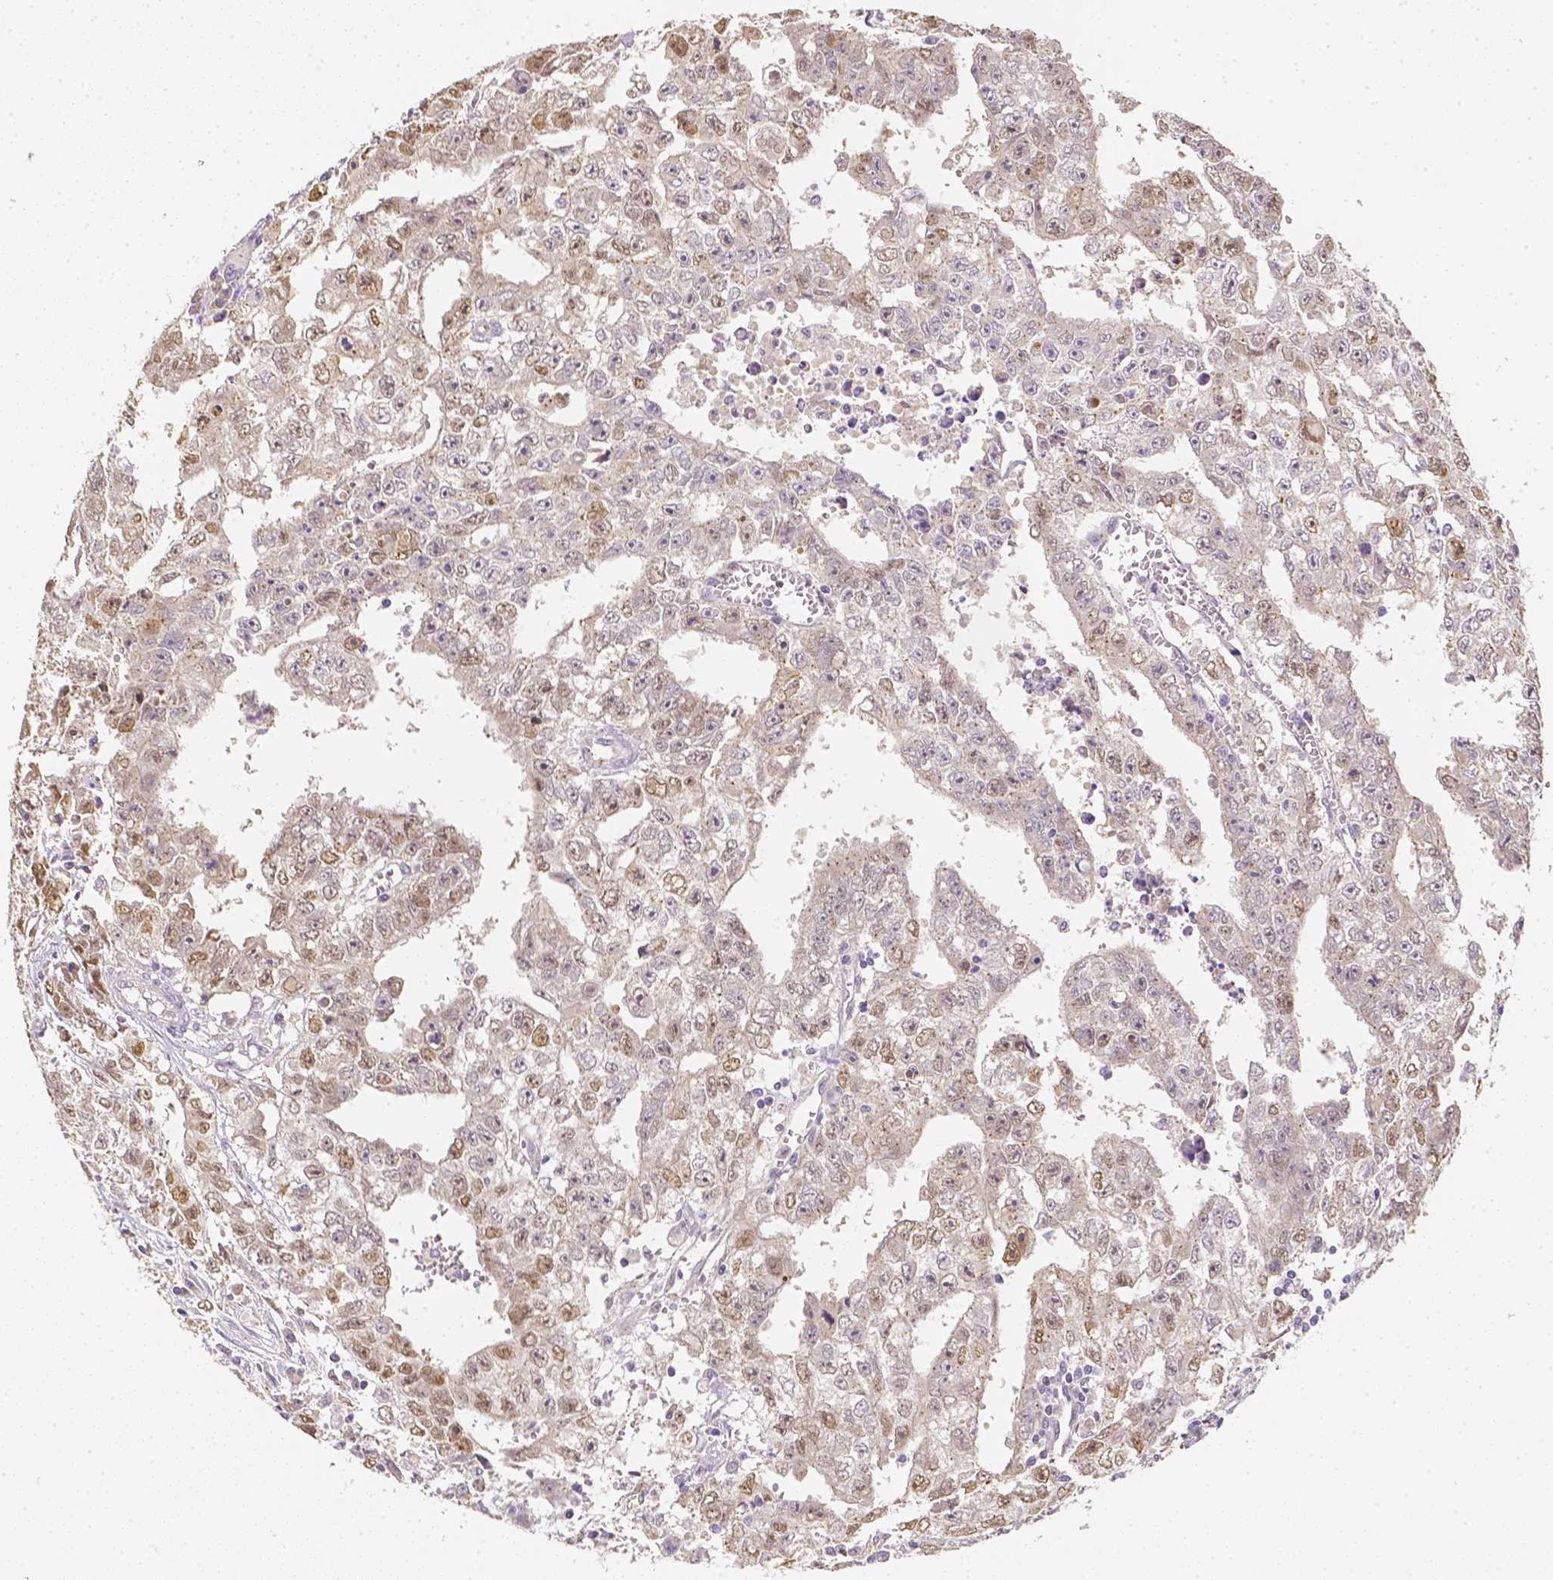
{"staining": {"intensity": "moderate", "quantity": "<25%", "location": "nuclear"}, "tissue": "testis cancer", "cell_type": "Tumor cells", "image_type": "cancer", "snomed": [{"axis": "morphology", "description": "Carcinoma, Embryonal, NOS"}, {"axis": "morphology", "description": "Teratoma, malignant, NOS"}, {"axis": "topography", "description": "Testis"}], "caption": "IHC of malignant teratoma (testis) exhibits low levels of moderate nuclear staining in approximately <25% of tumor cells. Nuclei are stained in blue.", "gene": "C10orf67", "patient": {"sex": "male", "age": 24}}